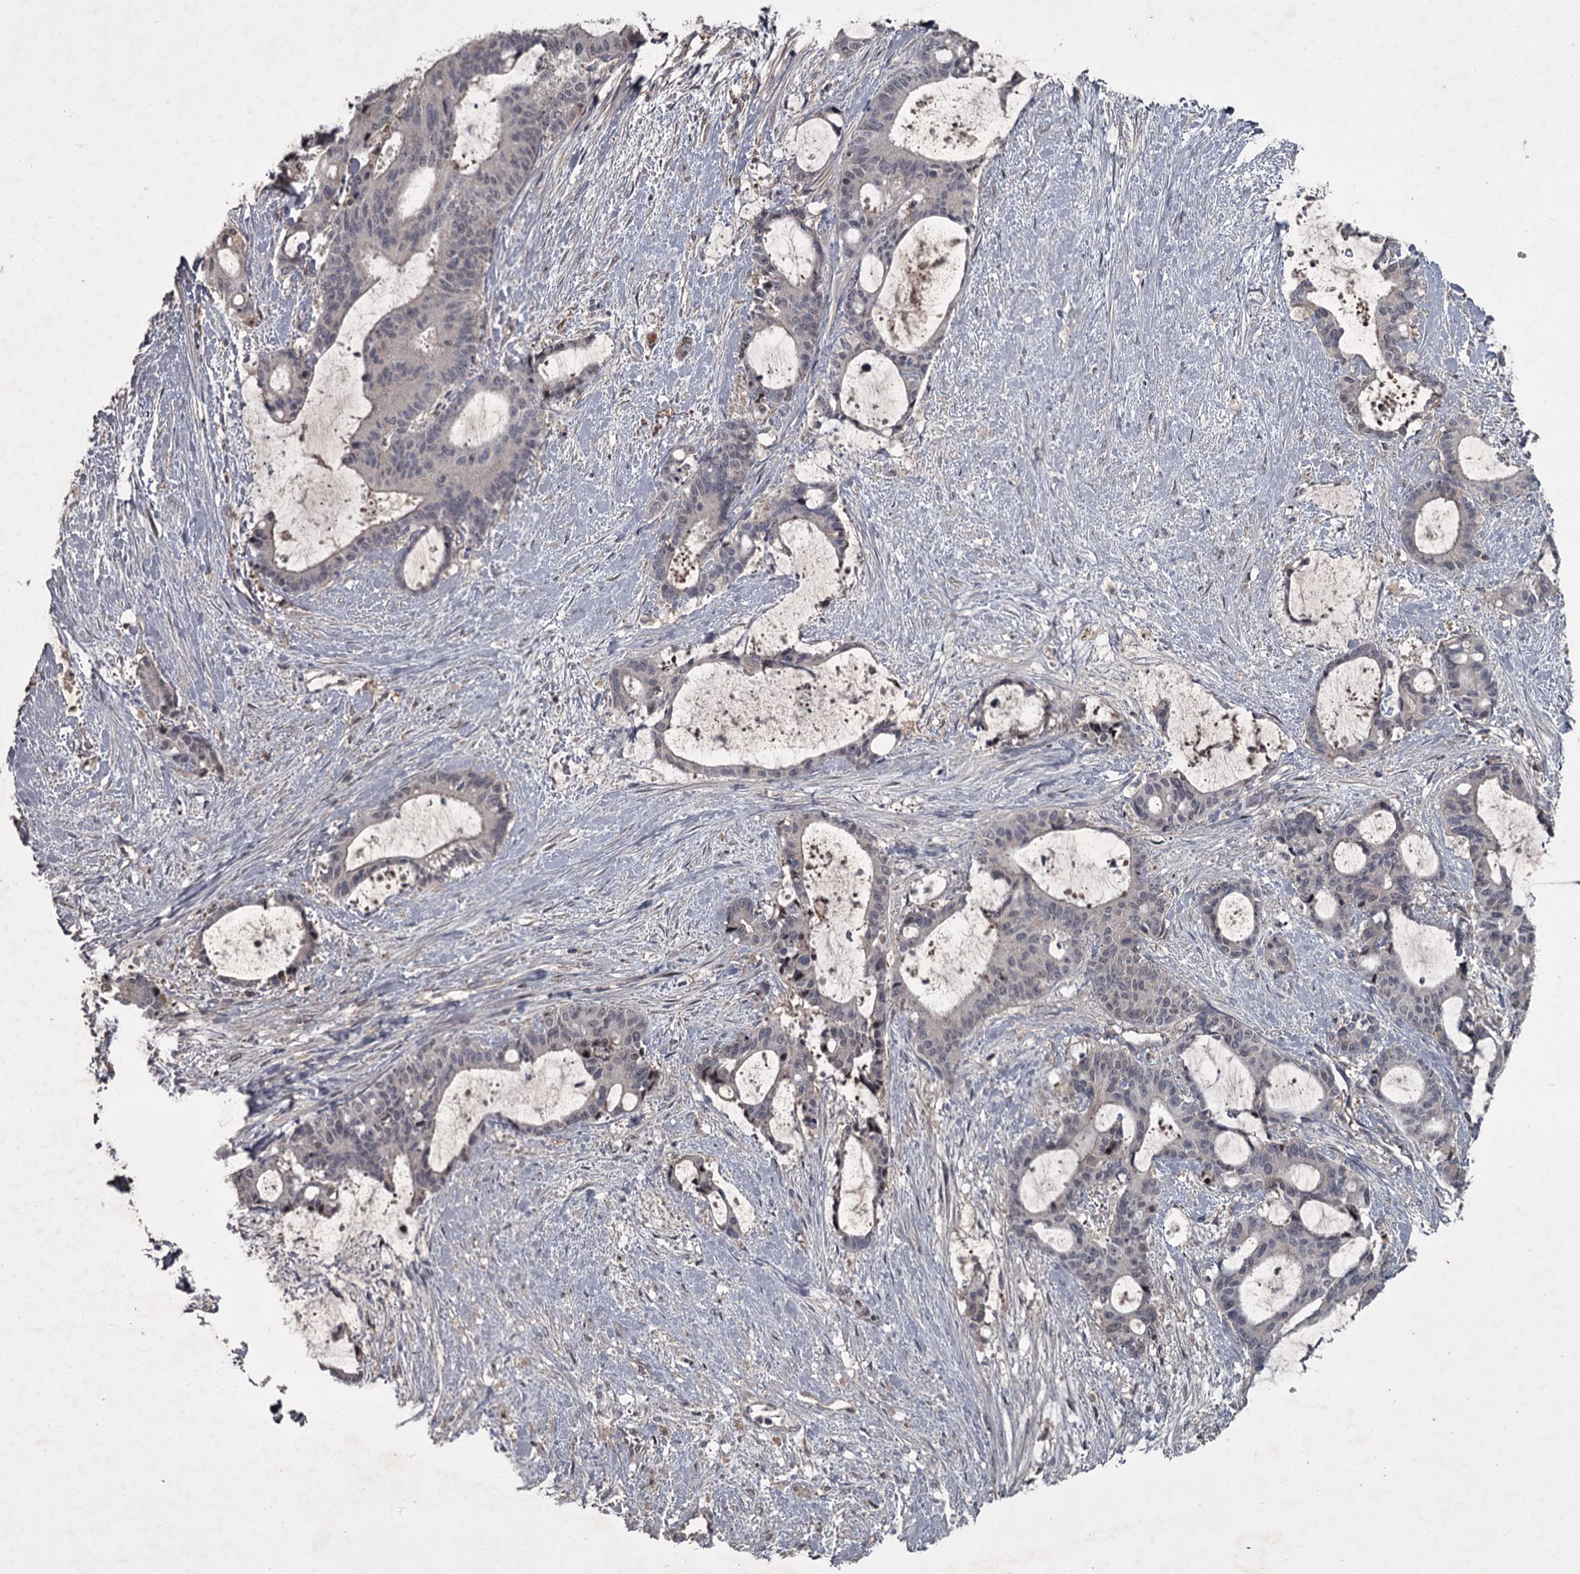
{"staining": {"intensity": "negative", "quantity": "none", "location": "none"}, "tissue": "liver cancer", "cell_type": "Tumor cells", "image_type": "cancer", "snomed": [{"axis": "morphology", "description": "Normal tissue, NOS"}, {"axis": "morphology", "description": "Cholangiocarcinoma"}, {"axis": "topography", "description": "Liver"}, {"axis": "topography", "description": "Peripheral nerve tissue"}], "caption": "DAB immunohistochemical staining of human cholangiocarcinoma (liver) reveals no significant staining in tumor cells.", "gene": "FLVCR2", "patient": {"sex": "female", "age": 73}}